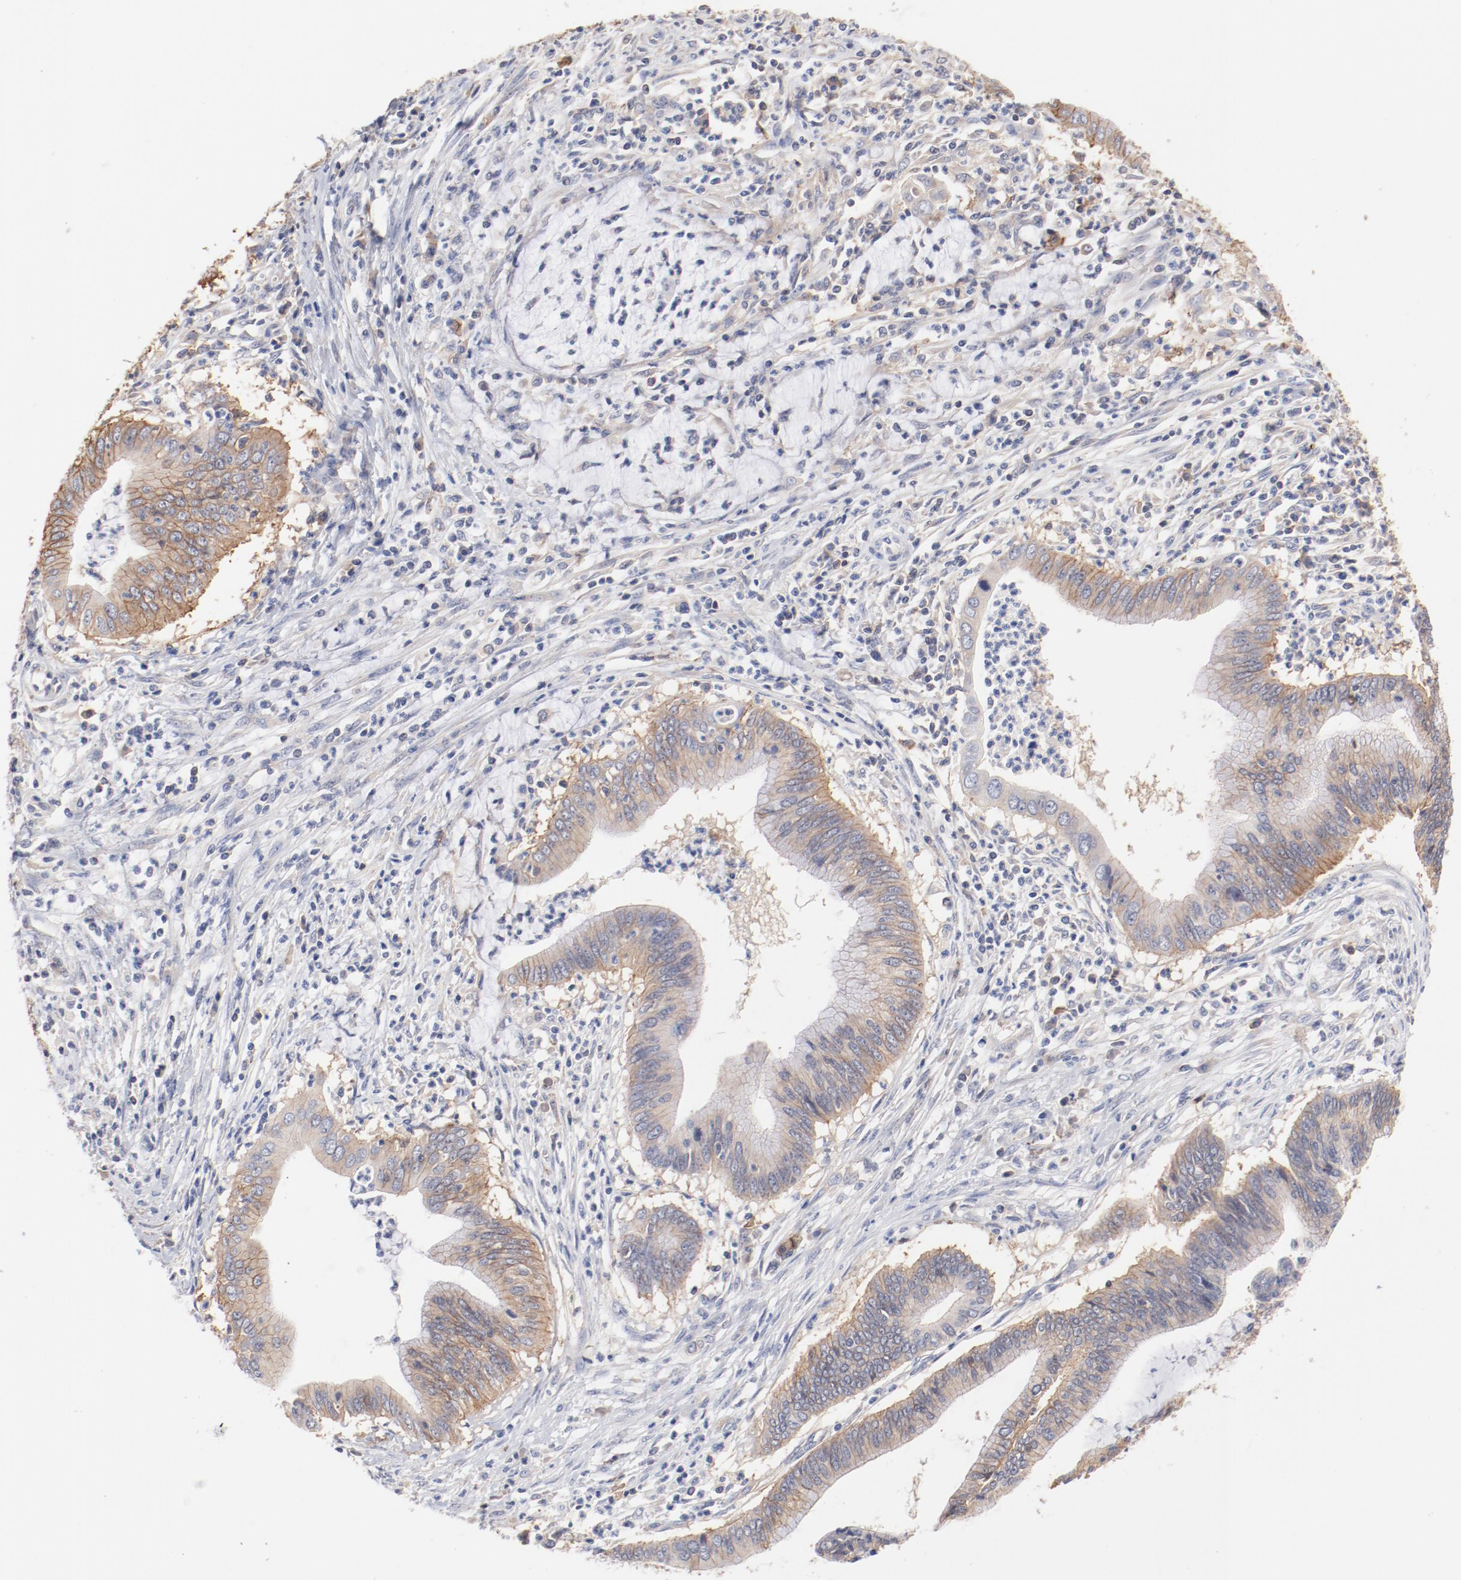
{"staining": {"intensity": "weak", "quantity": ">75%", "location": "cytoplasmic/membranous"}, "tissue": "cervical cancer", "cell_type": "Tumor cells", "image_type": "cancer", "snomed": [{"axis": "morphology", "description": "Adenocarcinoma, NOS"}, {"axis": "topography", "description": "Cervix"}], "caption": "Immunohistochemical staining of cervical cancer displays low levels of weak cytoplasmic/membranous protein positivity in approximately >75% of tumor cells.", "gene": "SETD3", "patient": {"sex": "female", "age": 36}}